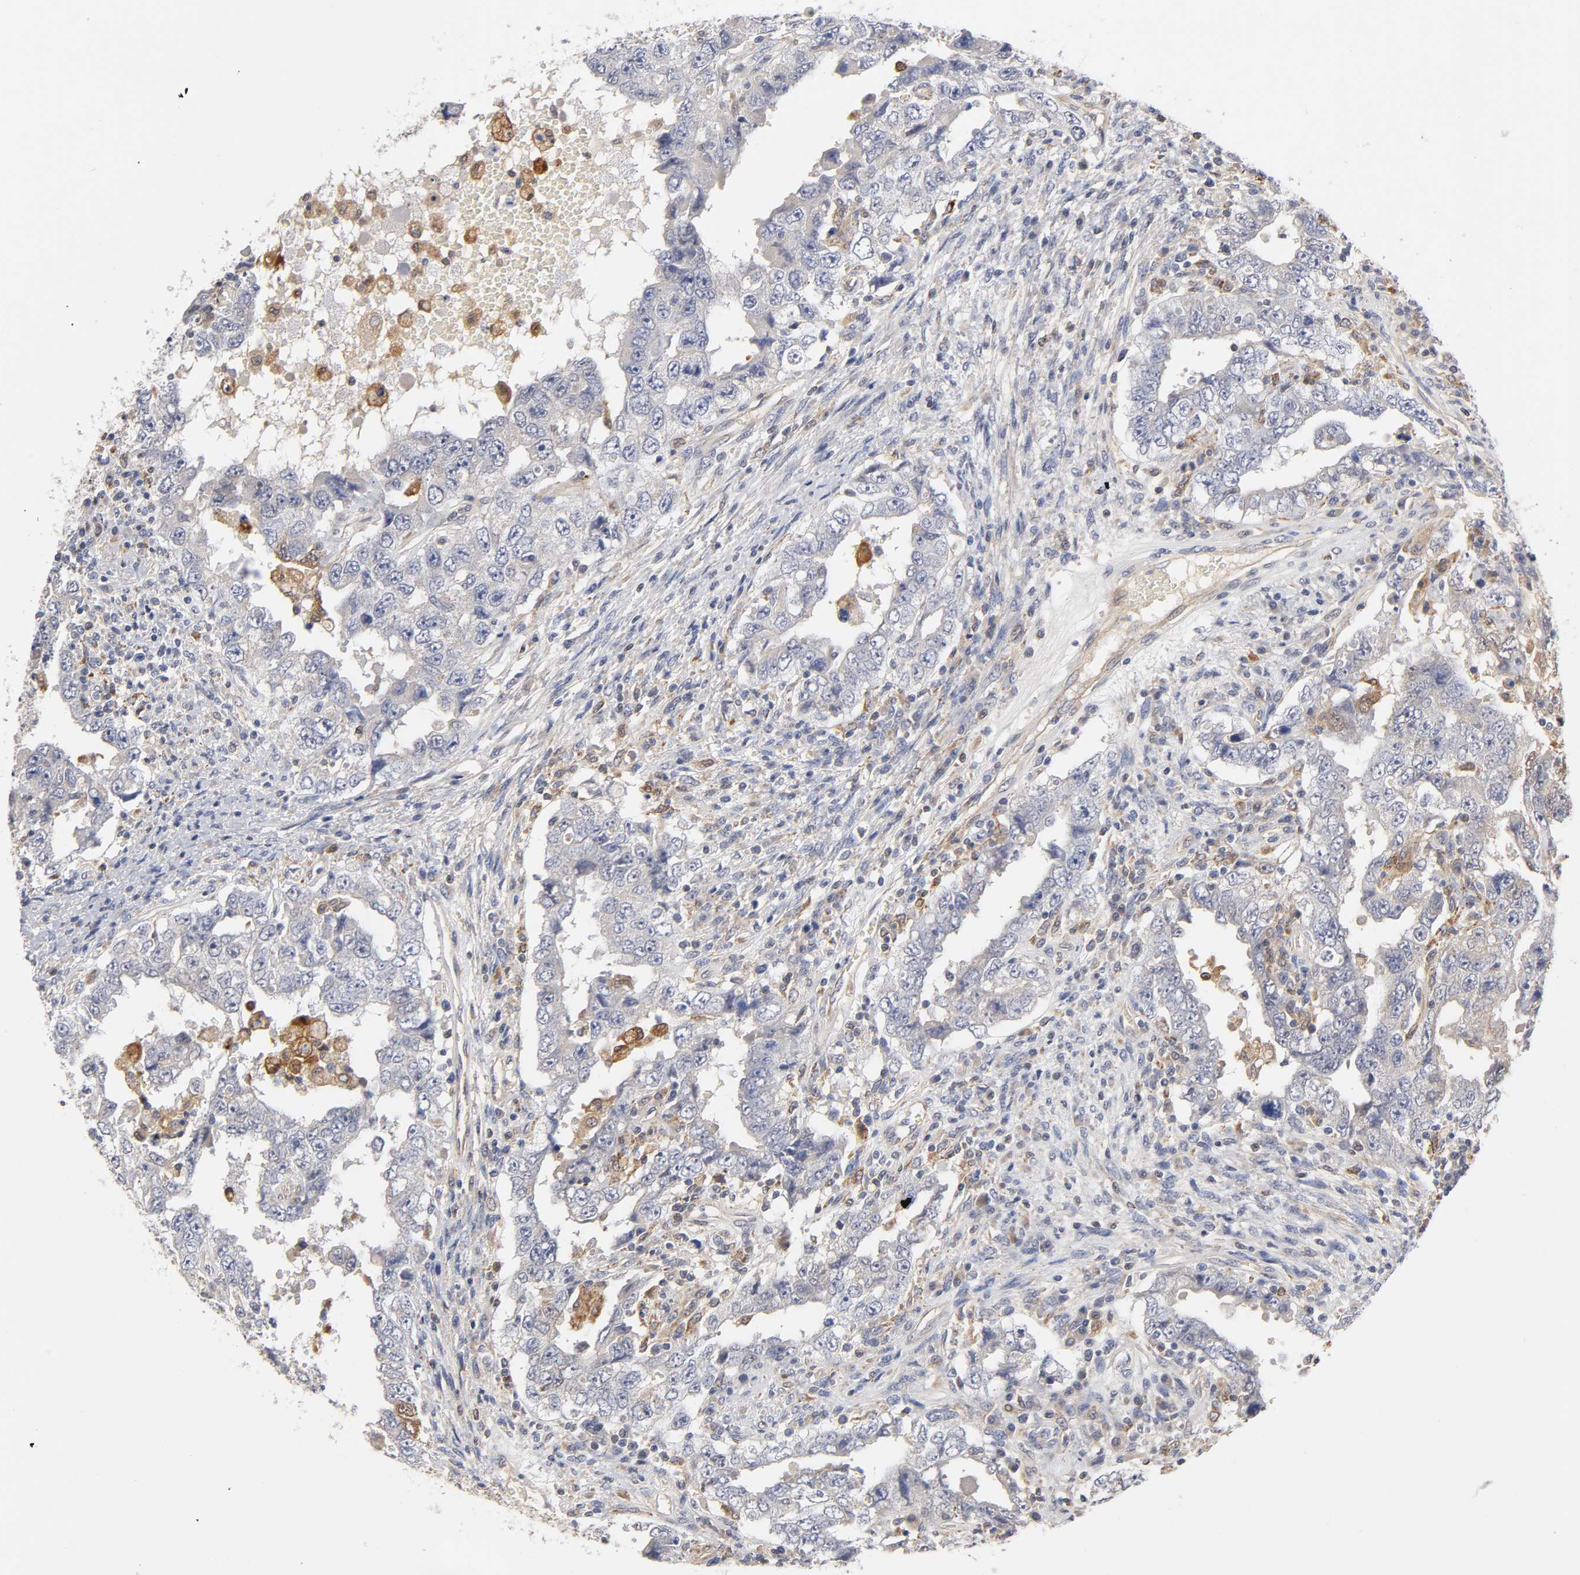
{"staining": {"intensity": "moderate", "quantity": "<25%", "location": "cytoplasmic/membranous"}, "tissue": "testis cancer", "cell_type": "Tumor cells", "image_type": "cancer", "snomed": [{"axis": "morphology", "description": "Carcinoma, Embryonal, NOS"}, {"axis": "topography", "description": "Testis"}], "caption": "An immunohistochemistry (IHC) photomicrograph of tumor tissue is shown. Protein staining in brown shows moderate cytoplasmic/membranous positivity in embryonal carcinoma (testis) within tumor cells.", "gene": "ISG15", "patient": {"sex": "male", "age": 26}}